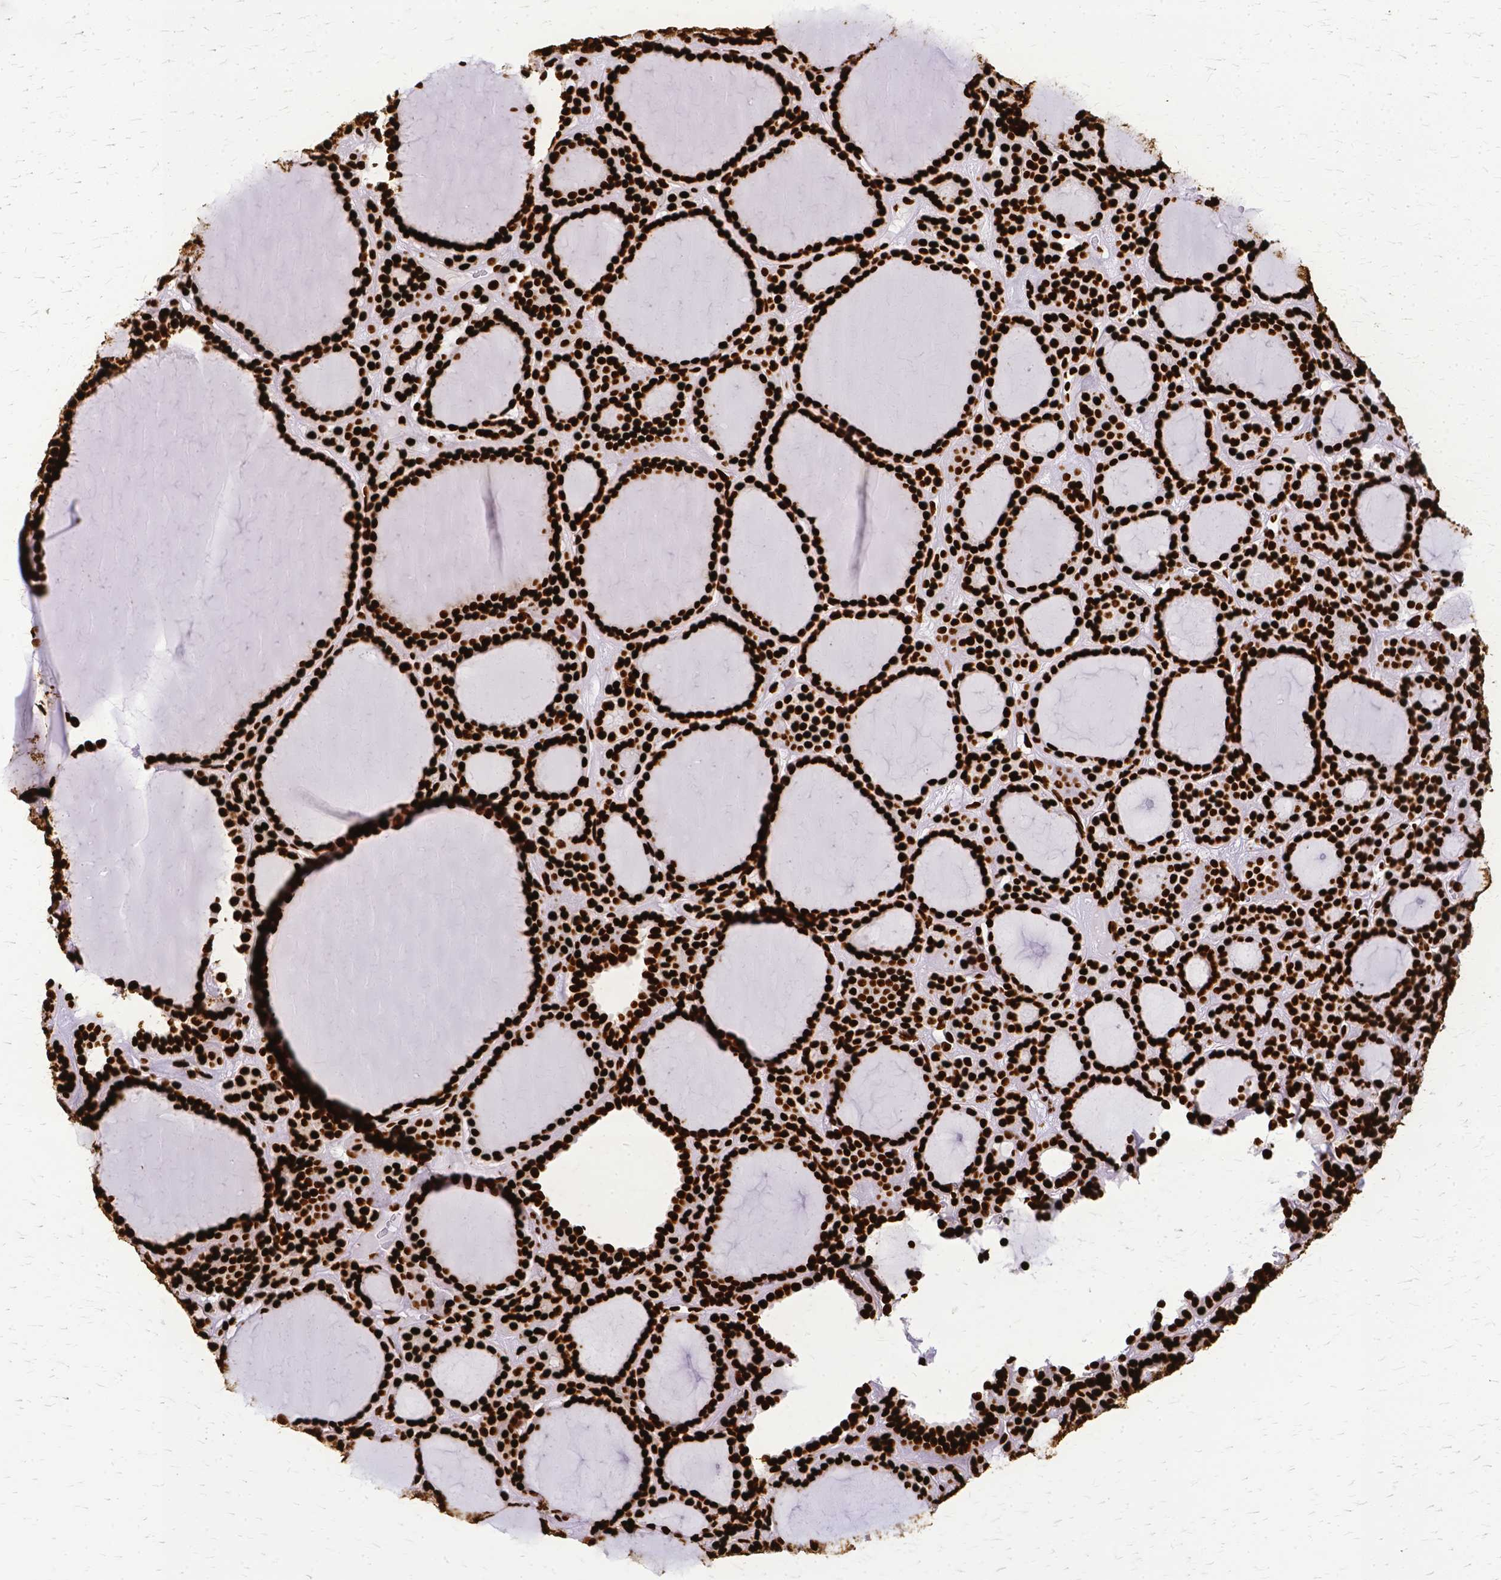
{"staining": {"intensity": "strong", "quantity": ">75%", "location": "nuclear"}, "tissue": "thyroid cancer", "cell_type": "Tumor cells", "image_type": "cancer", "snomed": [{"axis": "morphology", "description": "Follicular adenoma carcinoma, NOS"}, {"axis": "topography", "description": "Thyroid gland"}], "caption": "Thyroid cancer (follicular adenoma carcinoma) stained with a protein marker displays strong staining in tumor cells.", "gene": "SFPQ", "patient": {"sex": "female", "age": 63}}